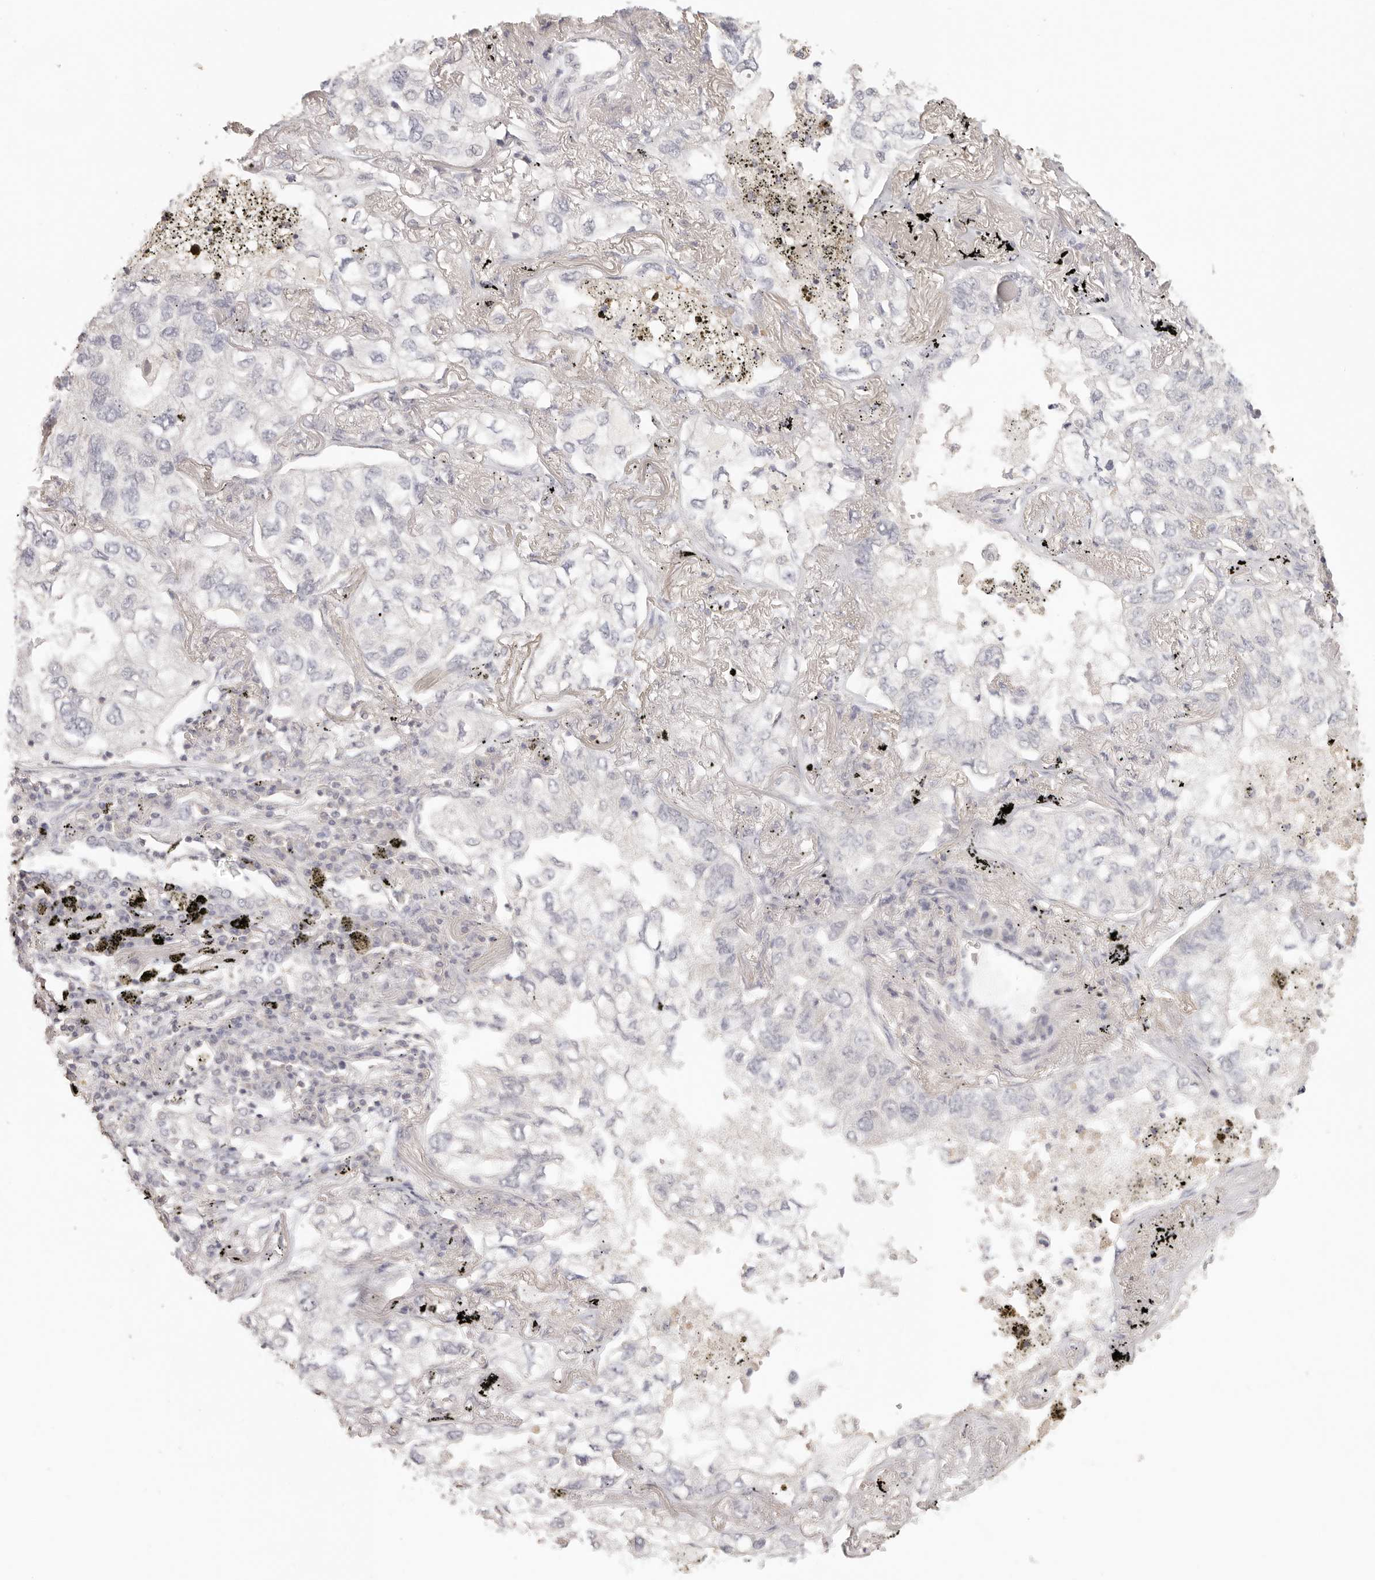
{"staining": {"intensity": "negative", "quantity": "none", "location": "none"}, "tissue": "lung cancer", "cell_type": "Tumor cells", "image_type": "cancer", "snomed": [{"axis": "morphology", "description": "Adenocarcinoma, NOS"}, {"axis": "topography", "description": "Lung"}], "caption": "Tumor cells show no significant staining in lung cancer. (Stains: DAB (3,3'-diaminobenzidine) immunohistochemistry (IHC) with hematoxylin counter stain, Microscopy: brightfield microscopy at high magnification).", "gene": "CSK", "patient": {"sex": "male", "age": 65}}